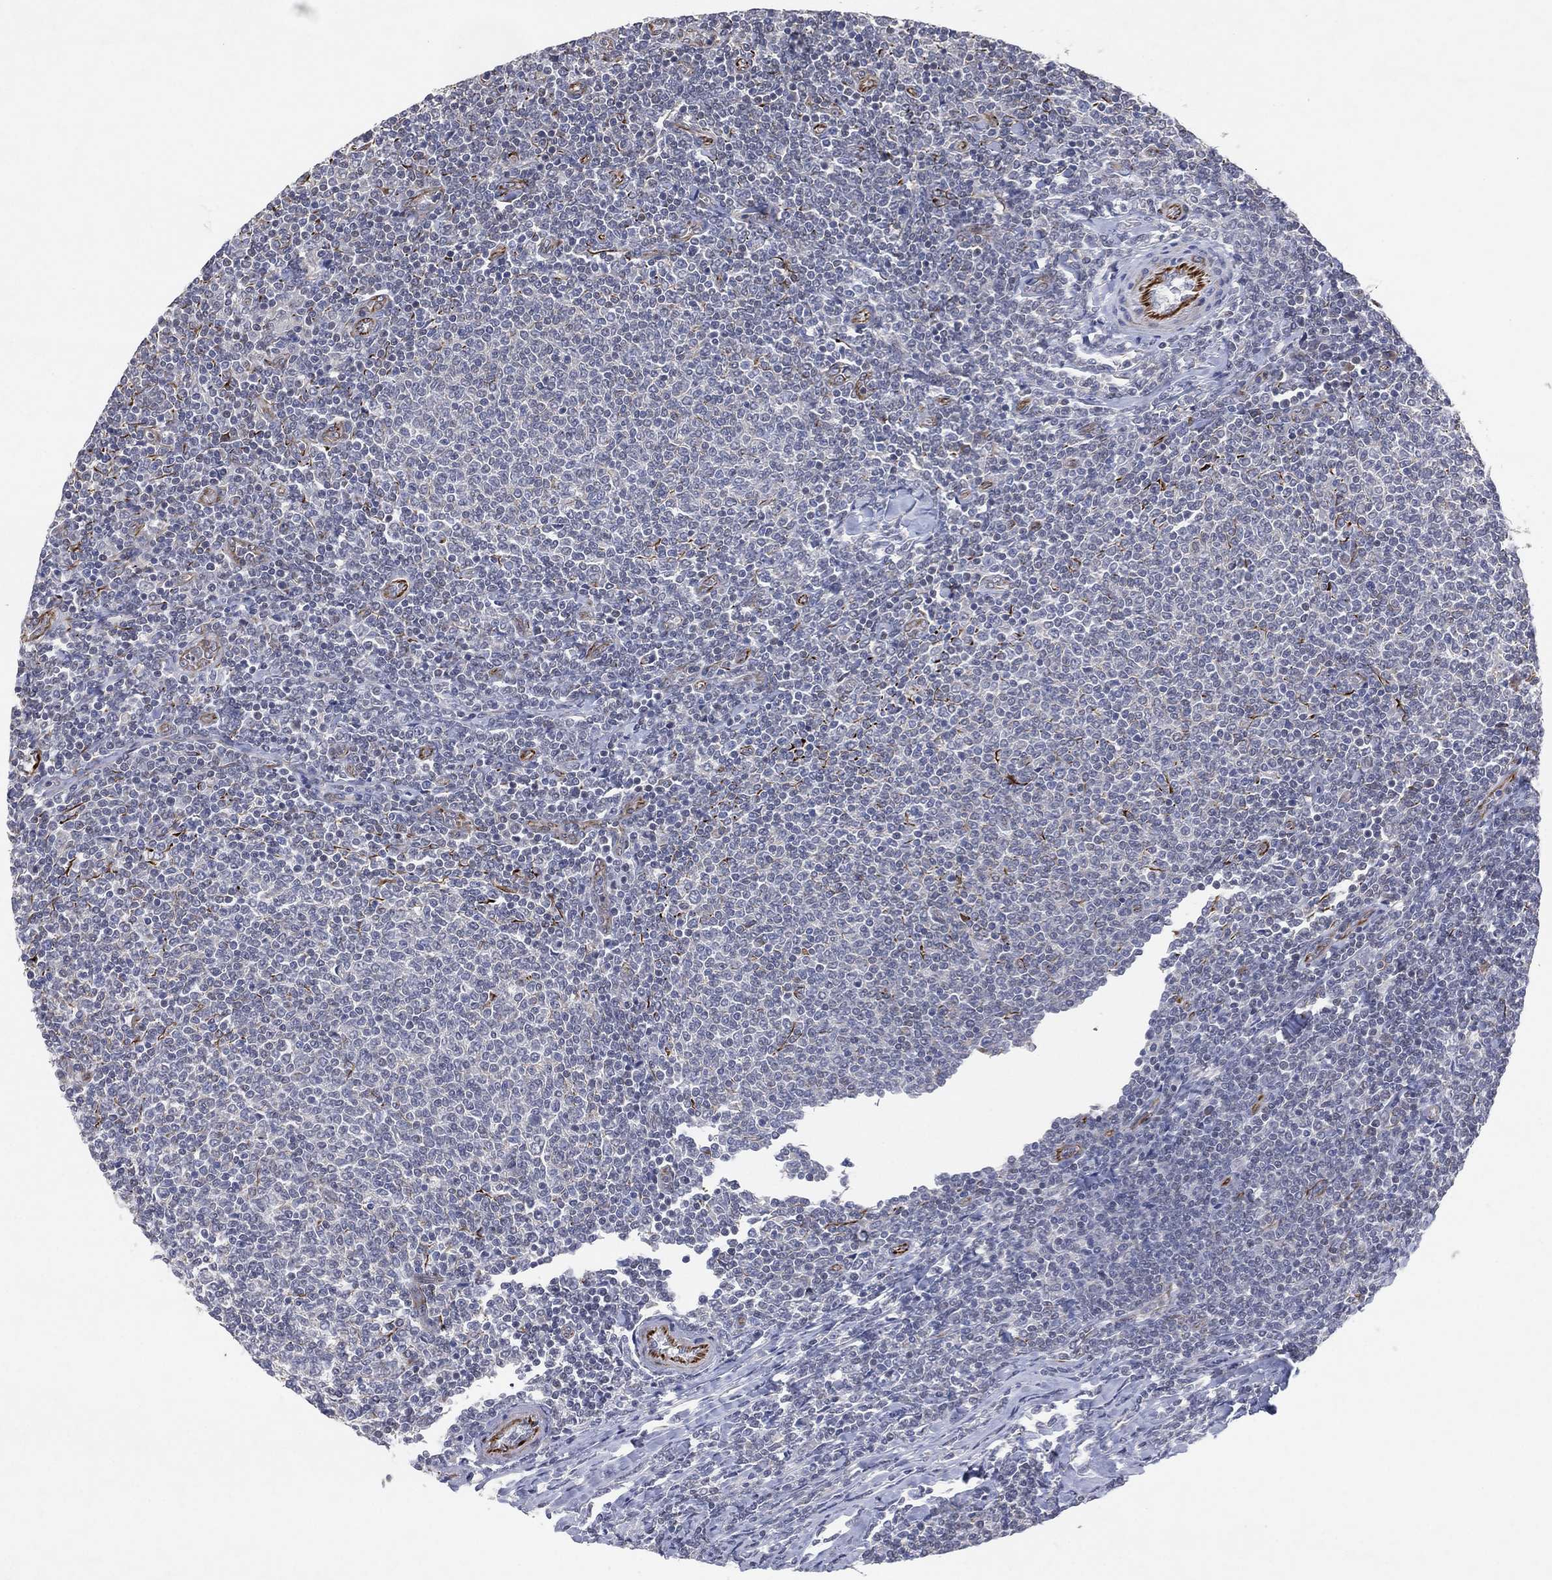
{"staining": {"intensity": "negative", "quantity": "none", "location": "none"}, "tissue": "lymphoma", "cell_type": "Tumor cells", "image_type": "cancer", "snomed": [{"axis": "morphology", "description": "Malignant lymphoma, non-Hodgkin's type, Low grade"}, {"axis": "topography", "description": "Lymph node"}], "caption": "Micrograph shows no protein expression in tumor cells of lymphoma tissue.", "gene": "FLI1", "patient": {"sex": "male", "age": 52}}